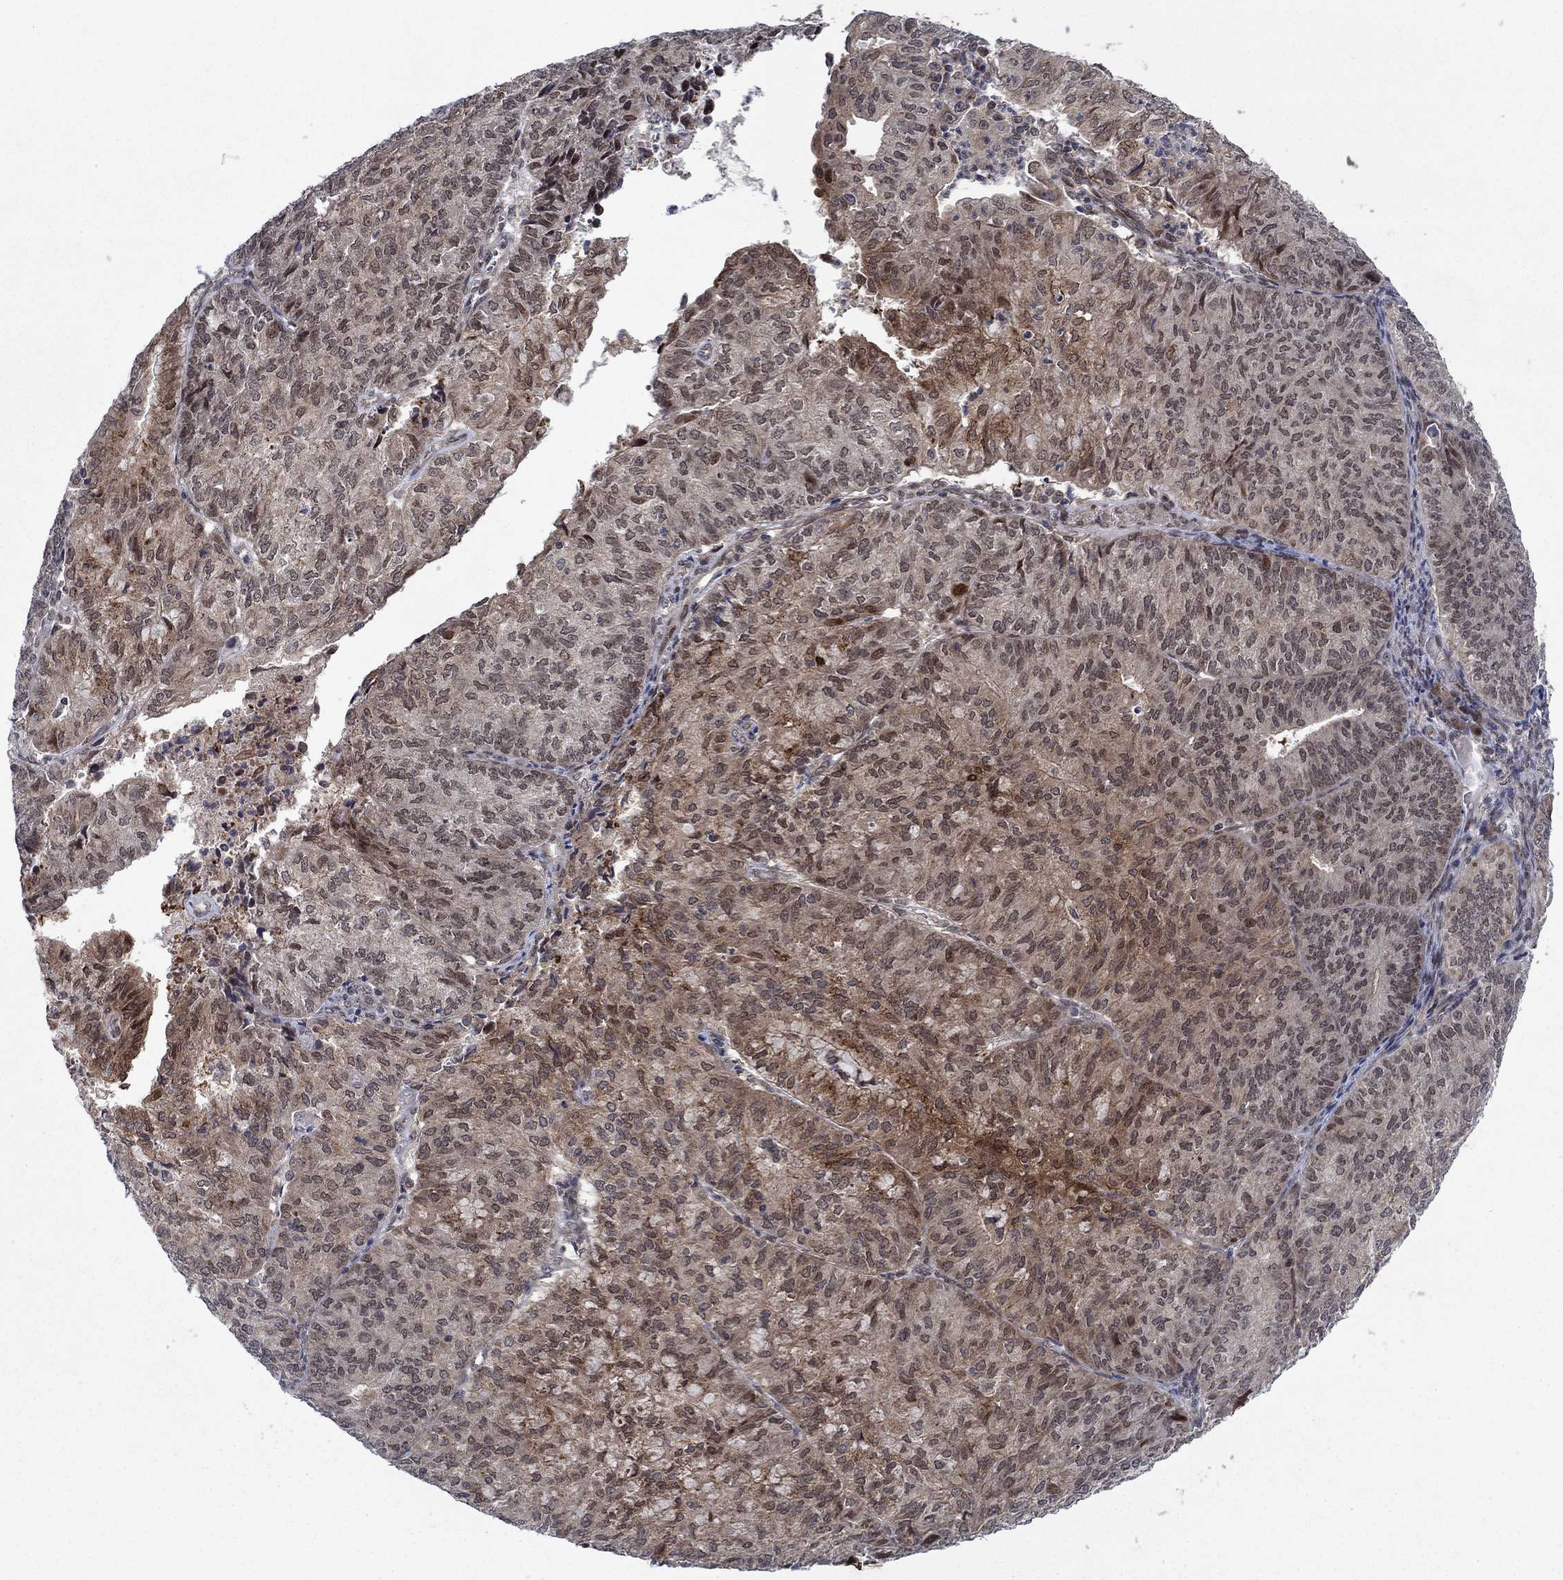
{"staining": {"intensity": "strong", "quantity": "<25%", "location": "cytoplasmic/membranous,nuclear"}, "tissue": "endometrial cancer", "cell_type": "Tumor cells", "image_type": "cancer", "snomed": [{"axis": "morphology", "description": "Adenocarcinoma, NOS"}, {"axis": "topography", "description": "Endometrium"}], "caption": "The histopathology image reveals immunohistochemical staining of endometrial cancer. There is strong cytoplasmic/membranous and nuclear expression is identified in about <25% of tumor cells. The staining was performed using DAB (3,3'-diaminobenzidine), with brown indicating positive protein expression. Nuclei are stained blue with hematoxylin.", "gene": "PRICKLE4", "patient": {"sex": "female", "age": 82}}